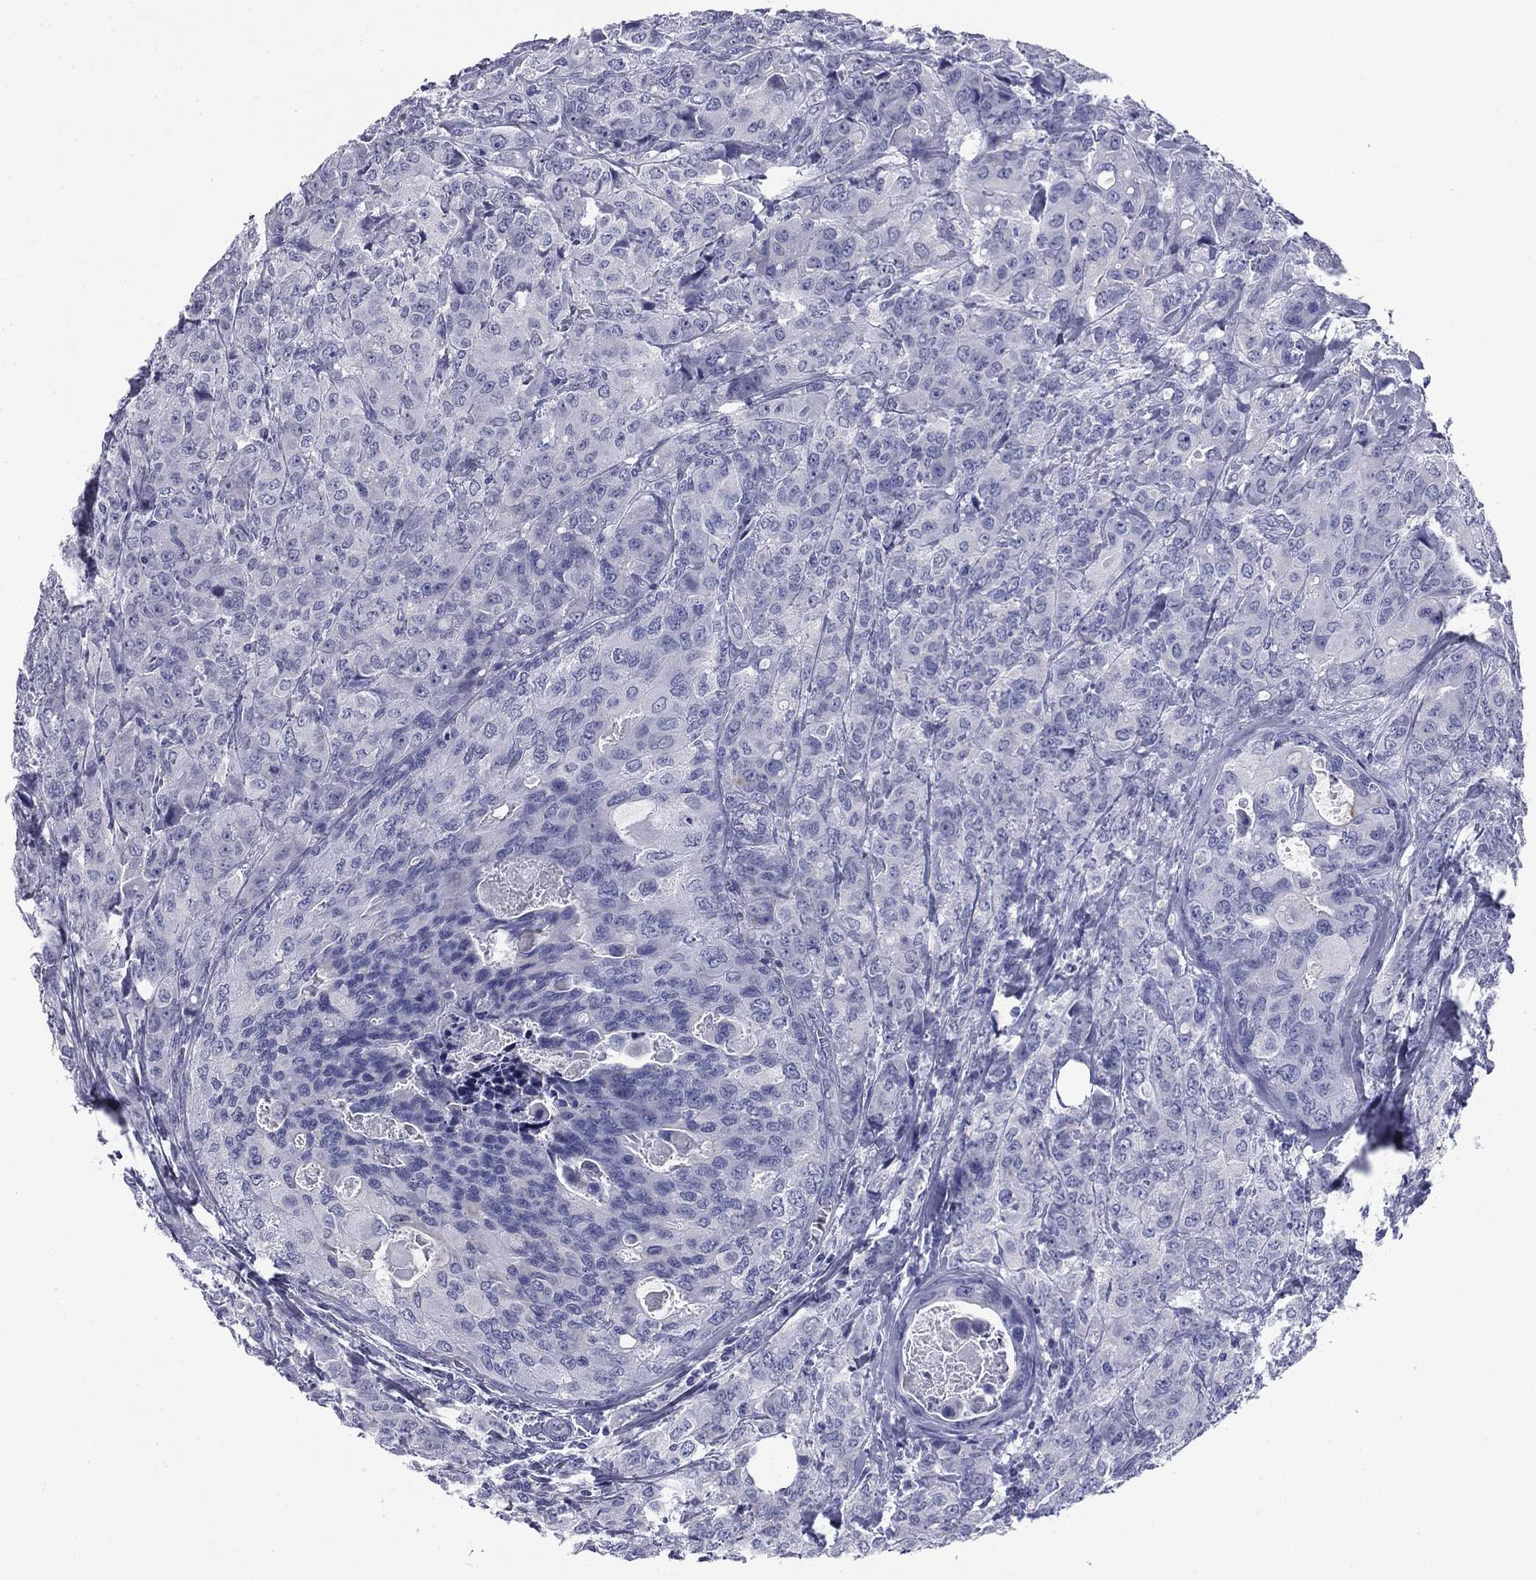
{"staining": {"intensity": "negative", "quantity": "none", "location": "none"}, "tissue": "breast cancer", "cell_type": "Tumor cells", "image_type": "cancer", "snomed": [{"axis": "morphology", "description": "Duct carcinoma"}, {"axis": "topography", "description": "Breast"}], "caption": "This is an immunohistochemistry micrograph of human breast cancer (infiltrating ductal carcinoma). There is no positivity in tumor cells.", "gene": "ABCC2", "patient": {"sex": "female", "age": 43}}